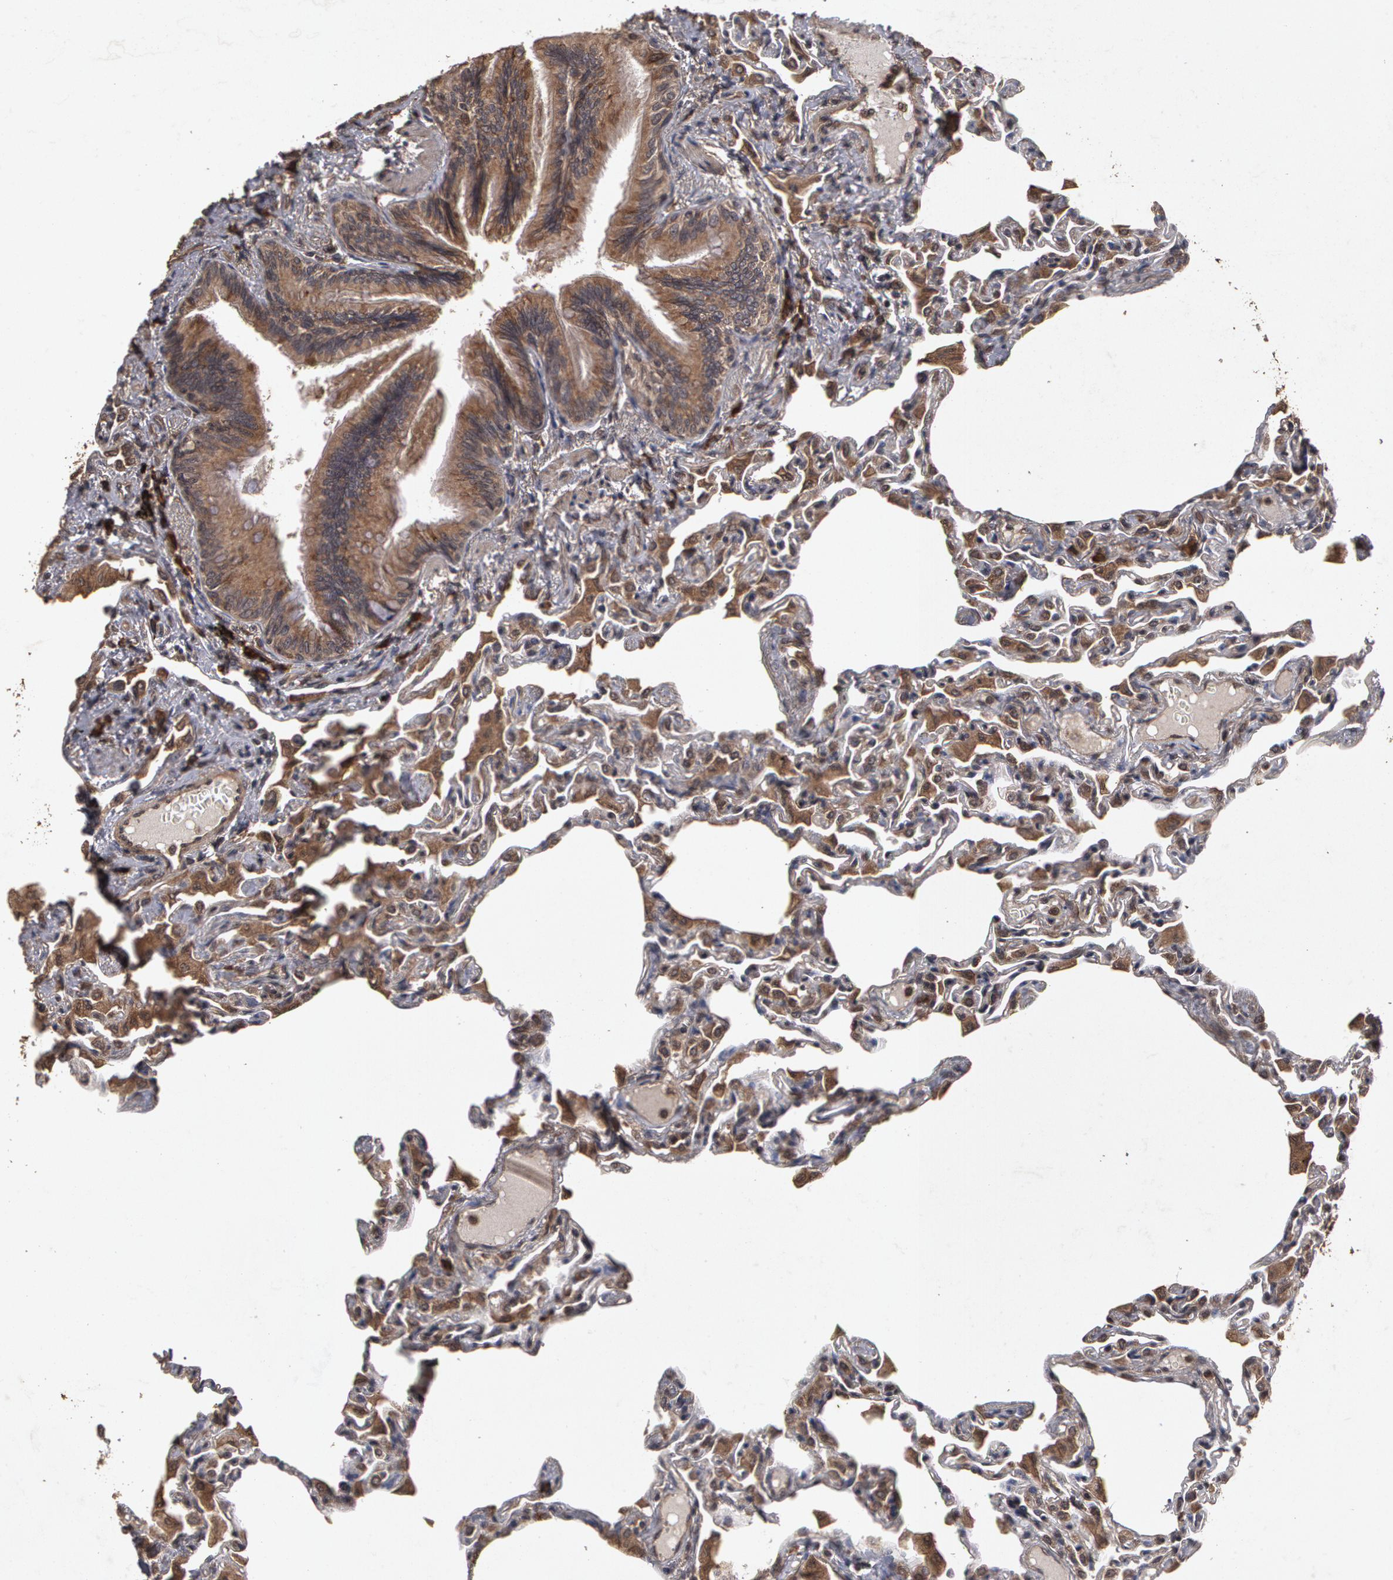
{"staining": {"intensity": "negative", "quantity": "none", "location": "none"}, "tissue": "lung", "cell_type": "Alveolar cells", "image_type": "normal", "snomed": [{"axis": "morphology", "description": "Normal tissue, NOS"}, {"axis": "topography", "description": "Lung"}], "caption": "Immunohistochemical staining of benign human lung exhibits no significant staining in alveolar cells. Nuclei are stained in blue.", "gene": "CALR", "patient": {"sex": "female", "age": 49}}